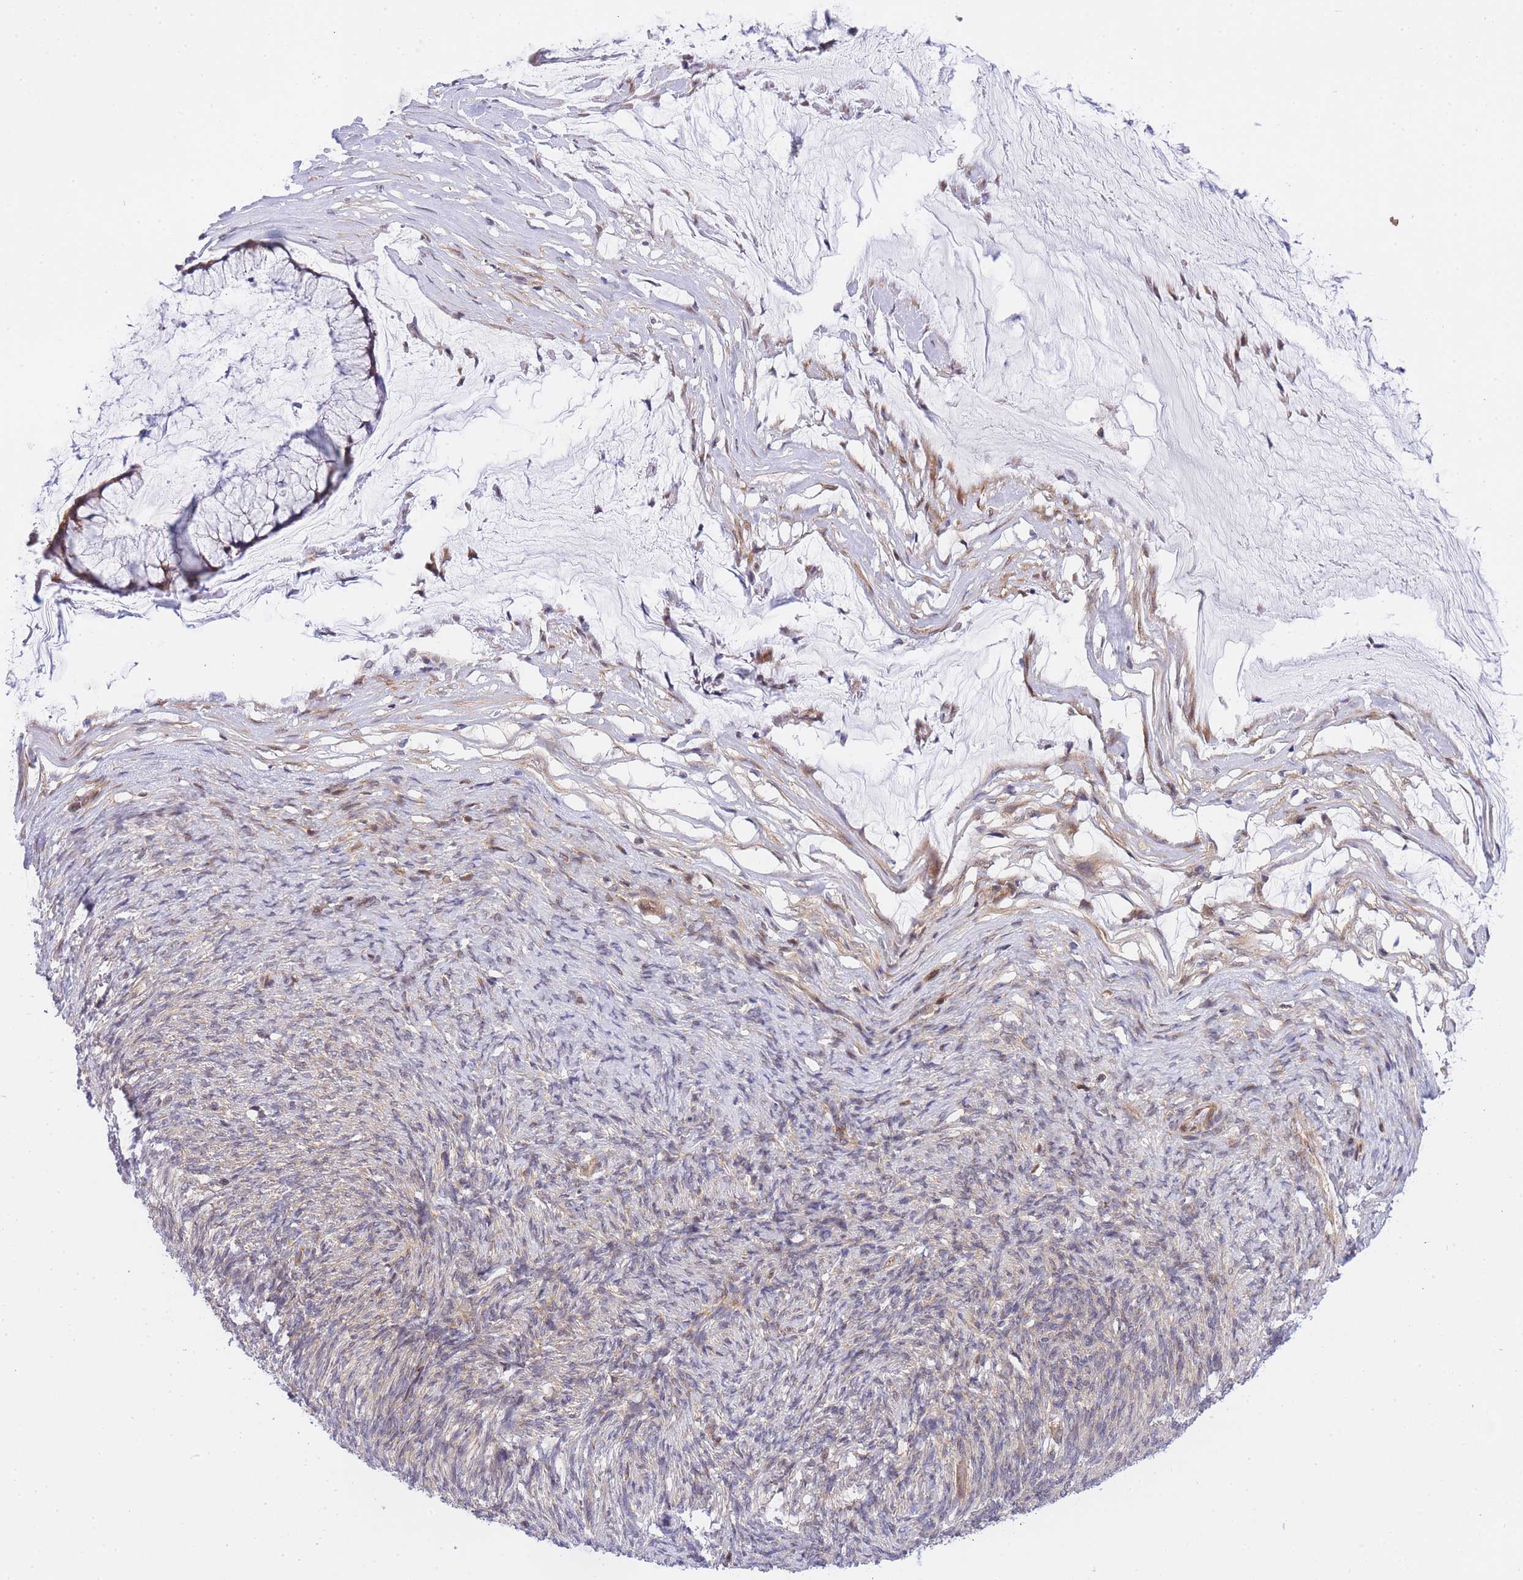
{"staining": {"intensity": "moderate", "quantity": ">75%", "location": "cytoplasmic/membranous"}, "tissue": "ovarian cancer", "cell_type": "Tumor cells", "image_type": "cancer", "snomed": [{"axis": "morphology", "description": "Cystadenocarcinoma, mucinous, NOS"}, {"axis": "topography", "description": "Ovary"}], "caption": "Tumor cells reveal moderate cytoplasmic/membranous expression in about >75% of cells in ovarian mucinous cystadenocarcinoma. (DAB (3,3'-diaminobenzidine) IHC, brown staining for protein, blue staining for nuclei).", "gene": "EIF2B2", "patient": {"sex": "female", "age": 42}}